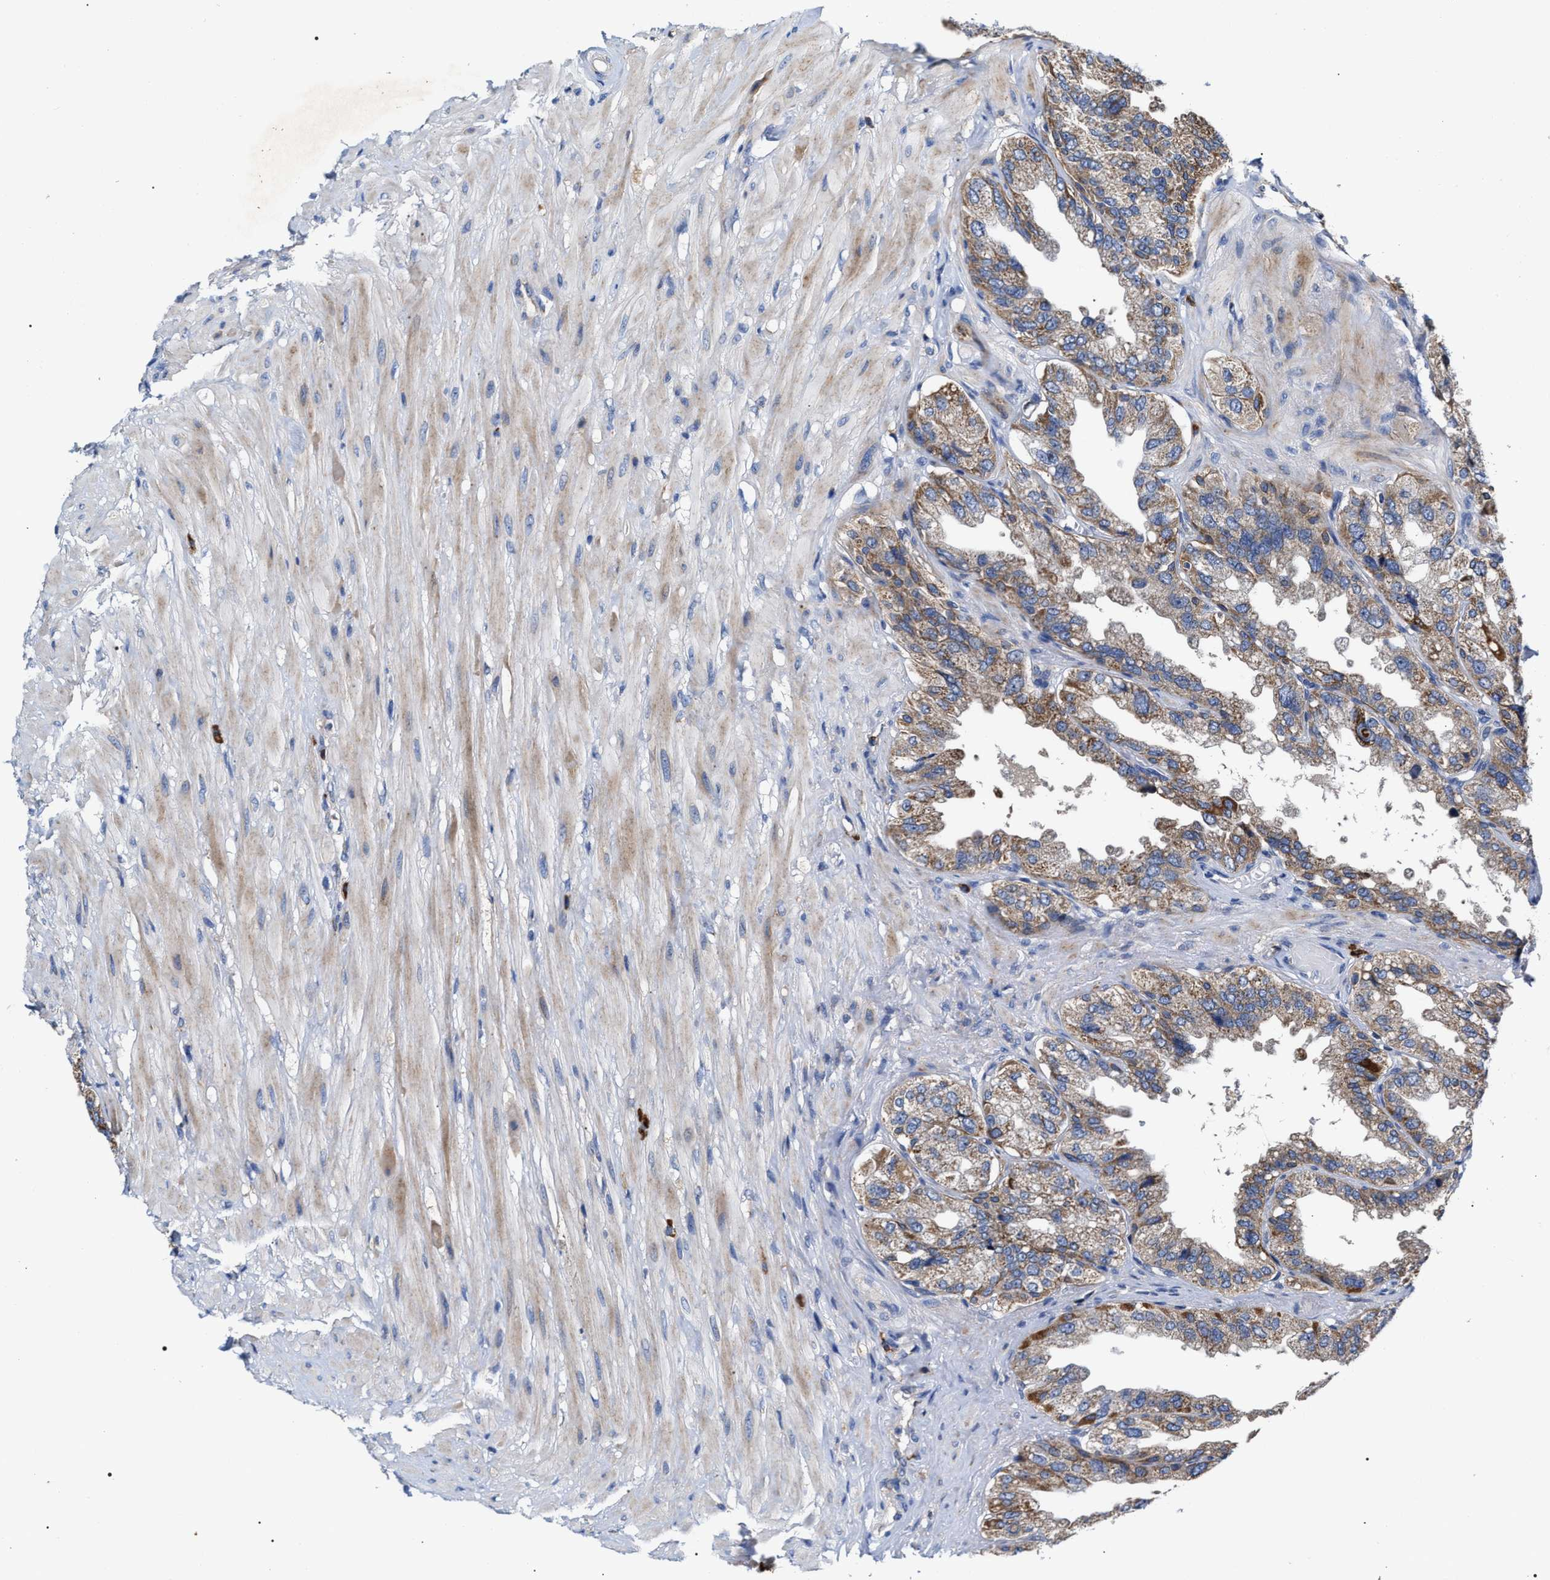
{"staining": {"intensity": "moderate", "quantity": ">75%", "location": "cytoplasmic/membranous"}, "tissue": "seminal vesicle", "cell_type": "Glandular cells", "image_type": "normal", "snomed": [{"axis": "morphology", "description": "Normal tissue, NOS"}, {"axis": "topography", "description": "Seminal veicle"}], "caption": "Protein analysis of unremarkable seminal vesicle demonstrates moderate cytoplasmic/membranous staining in about >75% of glandular cells. (DAB IHC, brown staining for protein, blue staining for nuclei).", "gene": "MACC1", "patient": {"sex": "male", "age": 68}}